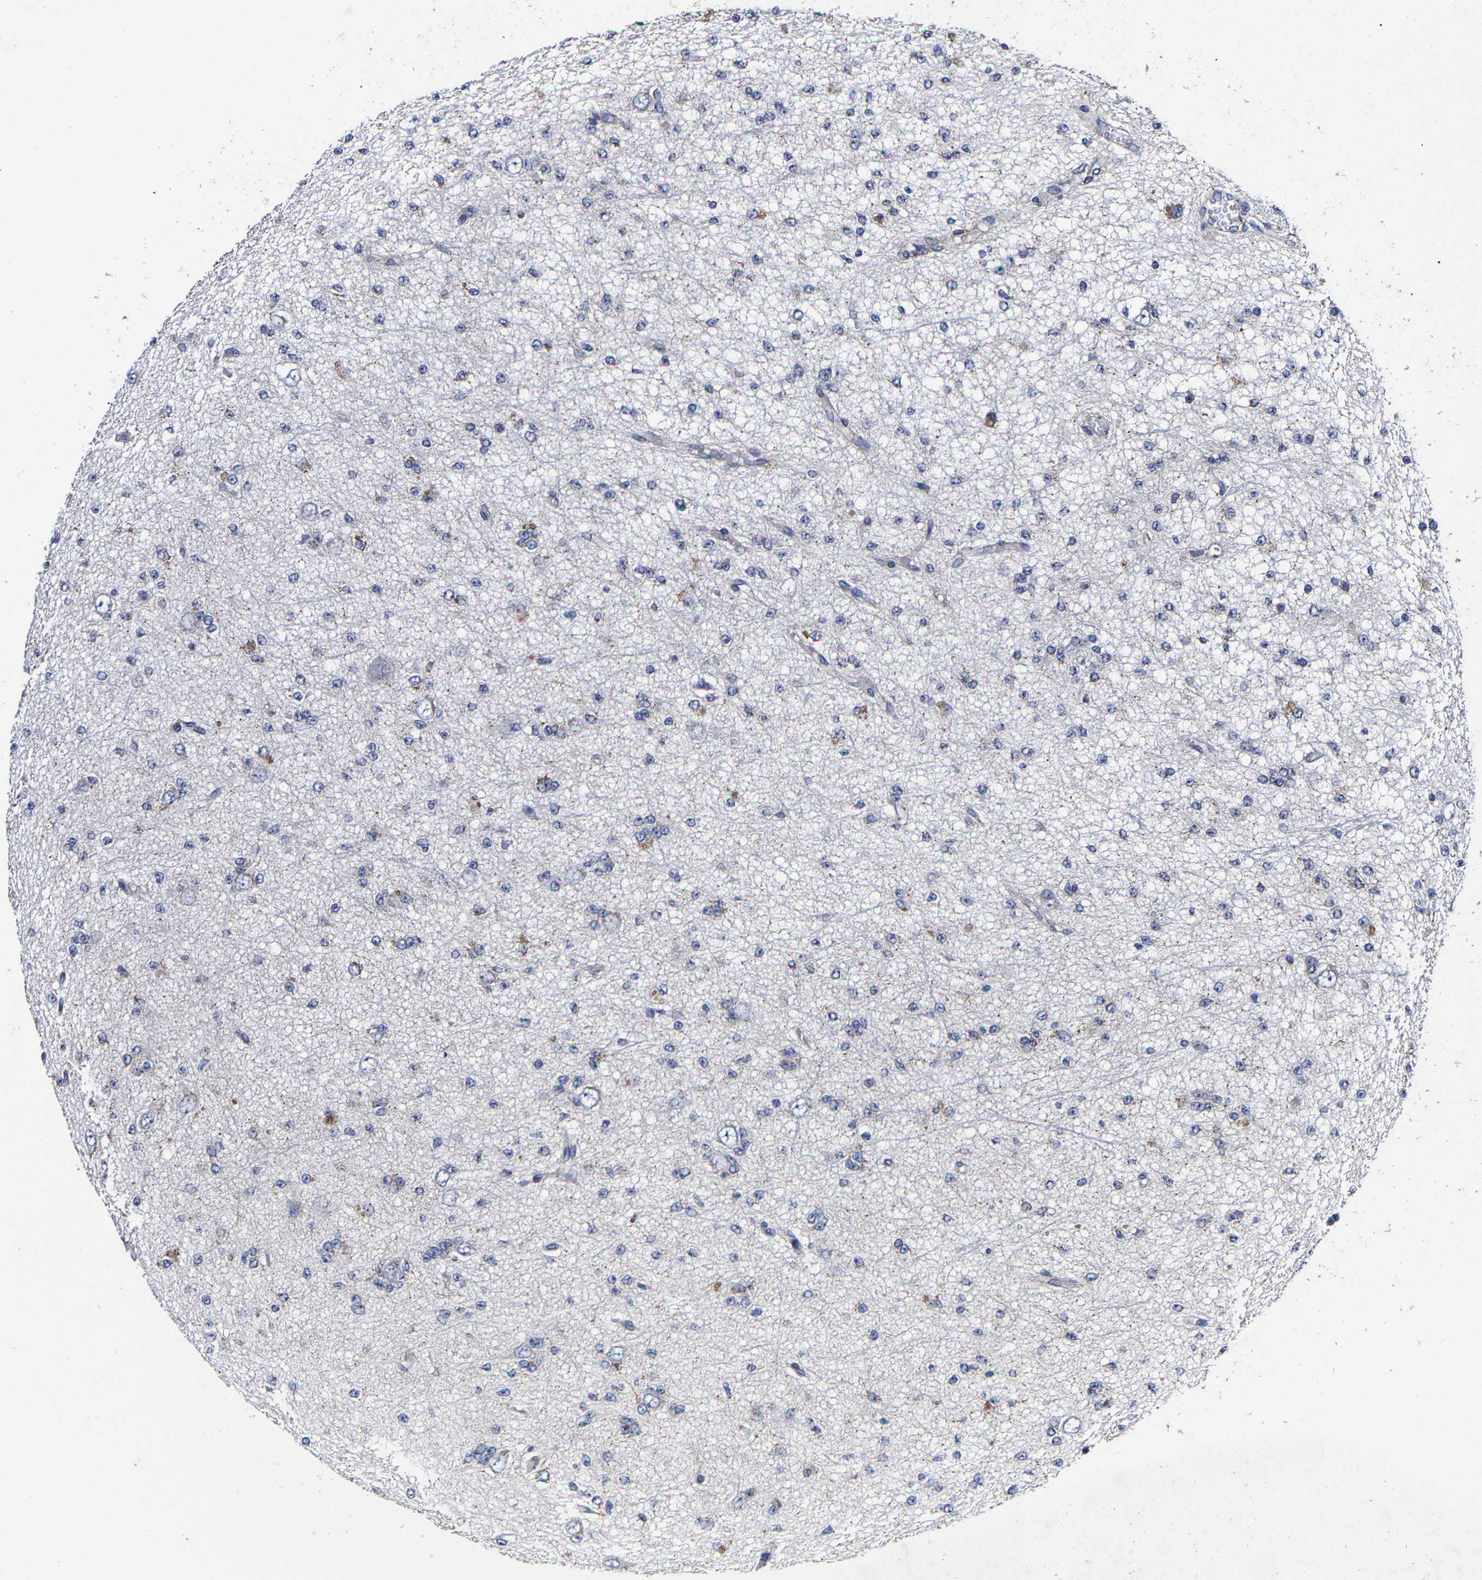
{"staining": {"intensity": "weak", "quantity": "<25%", "location": "cytoplasmic/membranous"}, "tissue": "glioma", "cell_type": "Tumor cells", "image_type": "cancer", "snomed": [{"axis": "morphology", "description": "Glioma, malignant, Low grade"}, {"axis": "topography", "description": "Brain"}], "caption": "This is an immunohistochemistry micrograph of human glioma. There is no staining in tumor cells.", "gene": "AASS", "patient": {"sex": "male", "age": 38}}